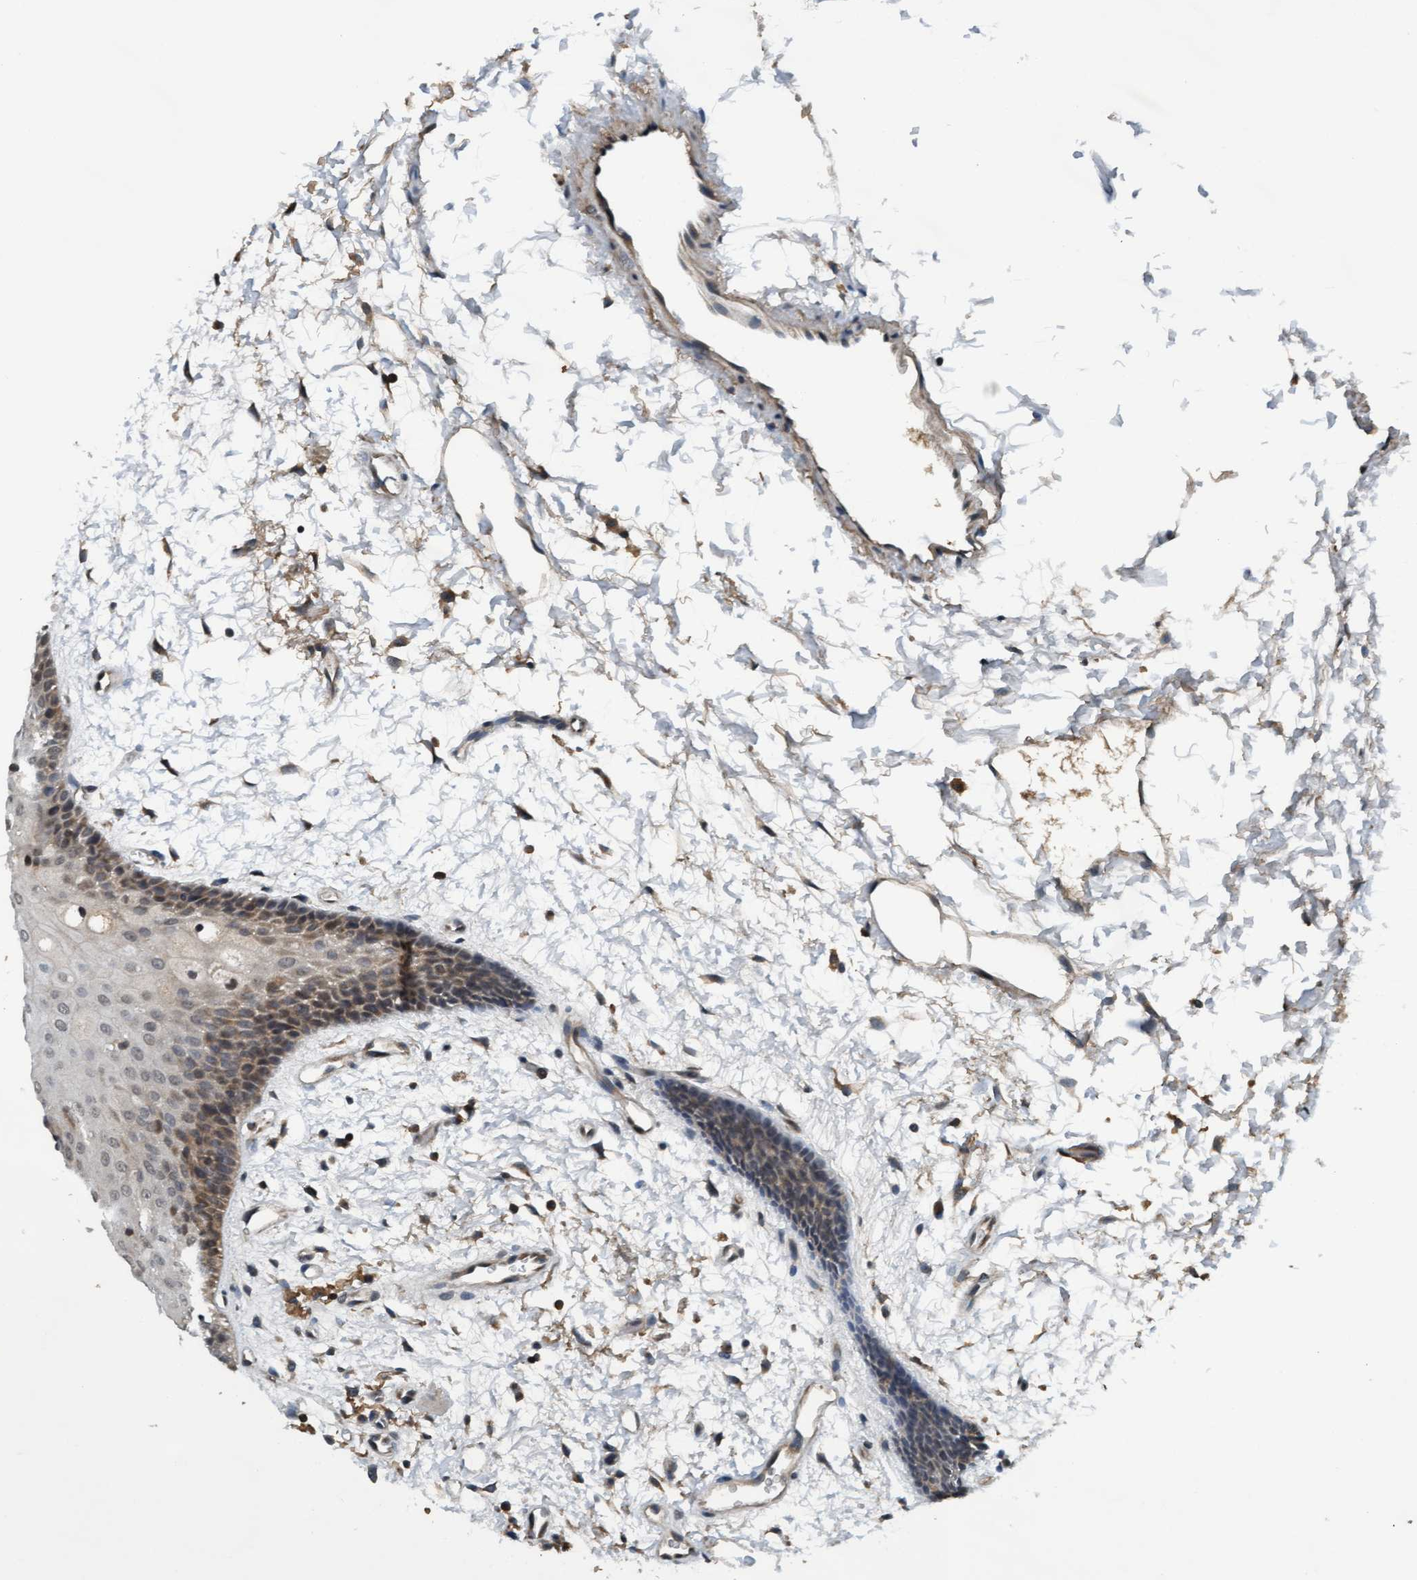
{"staining": {"intensity": "moderate", "quantity": ">75%", "location": "cytoplasmic/membranous"}, "tissue": "oral mucosa", "cell_type": "Squamous epithelial cells", "image_type": "normal", "snomed": [{"axis": "morphology", "description": "Normal tissue, NOS"}, {"axis": "topography", "description": "Skeletal muscle"}, {"axis": "topography", "description": "Oral tissue"}, {"axis": "topography", "description": "Peripheral nerve tissue"}], "caption": "Immunohistochemistry (IHC) (DAB) staining of normal human oral mucosa displays moderate cytoplasmic/membranous protein positivity in about >75% of squamous epithelial cells. (brown staining indicates protein expression, while blue staining denotes nuclei).", "gene": "WASF1", "patient": {"sex": "female", "age": 84}}